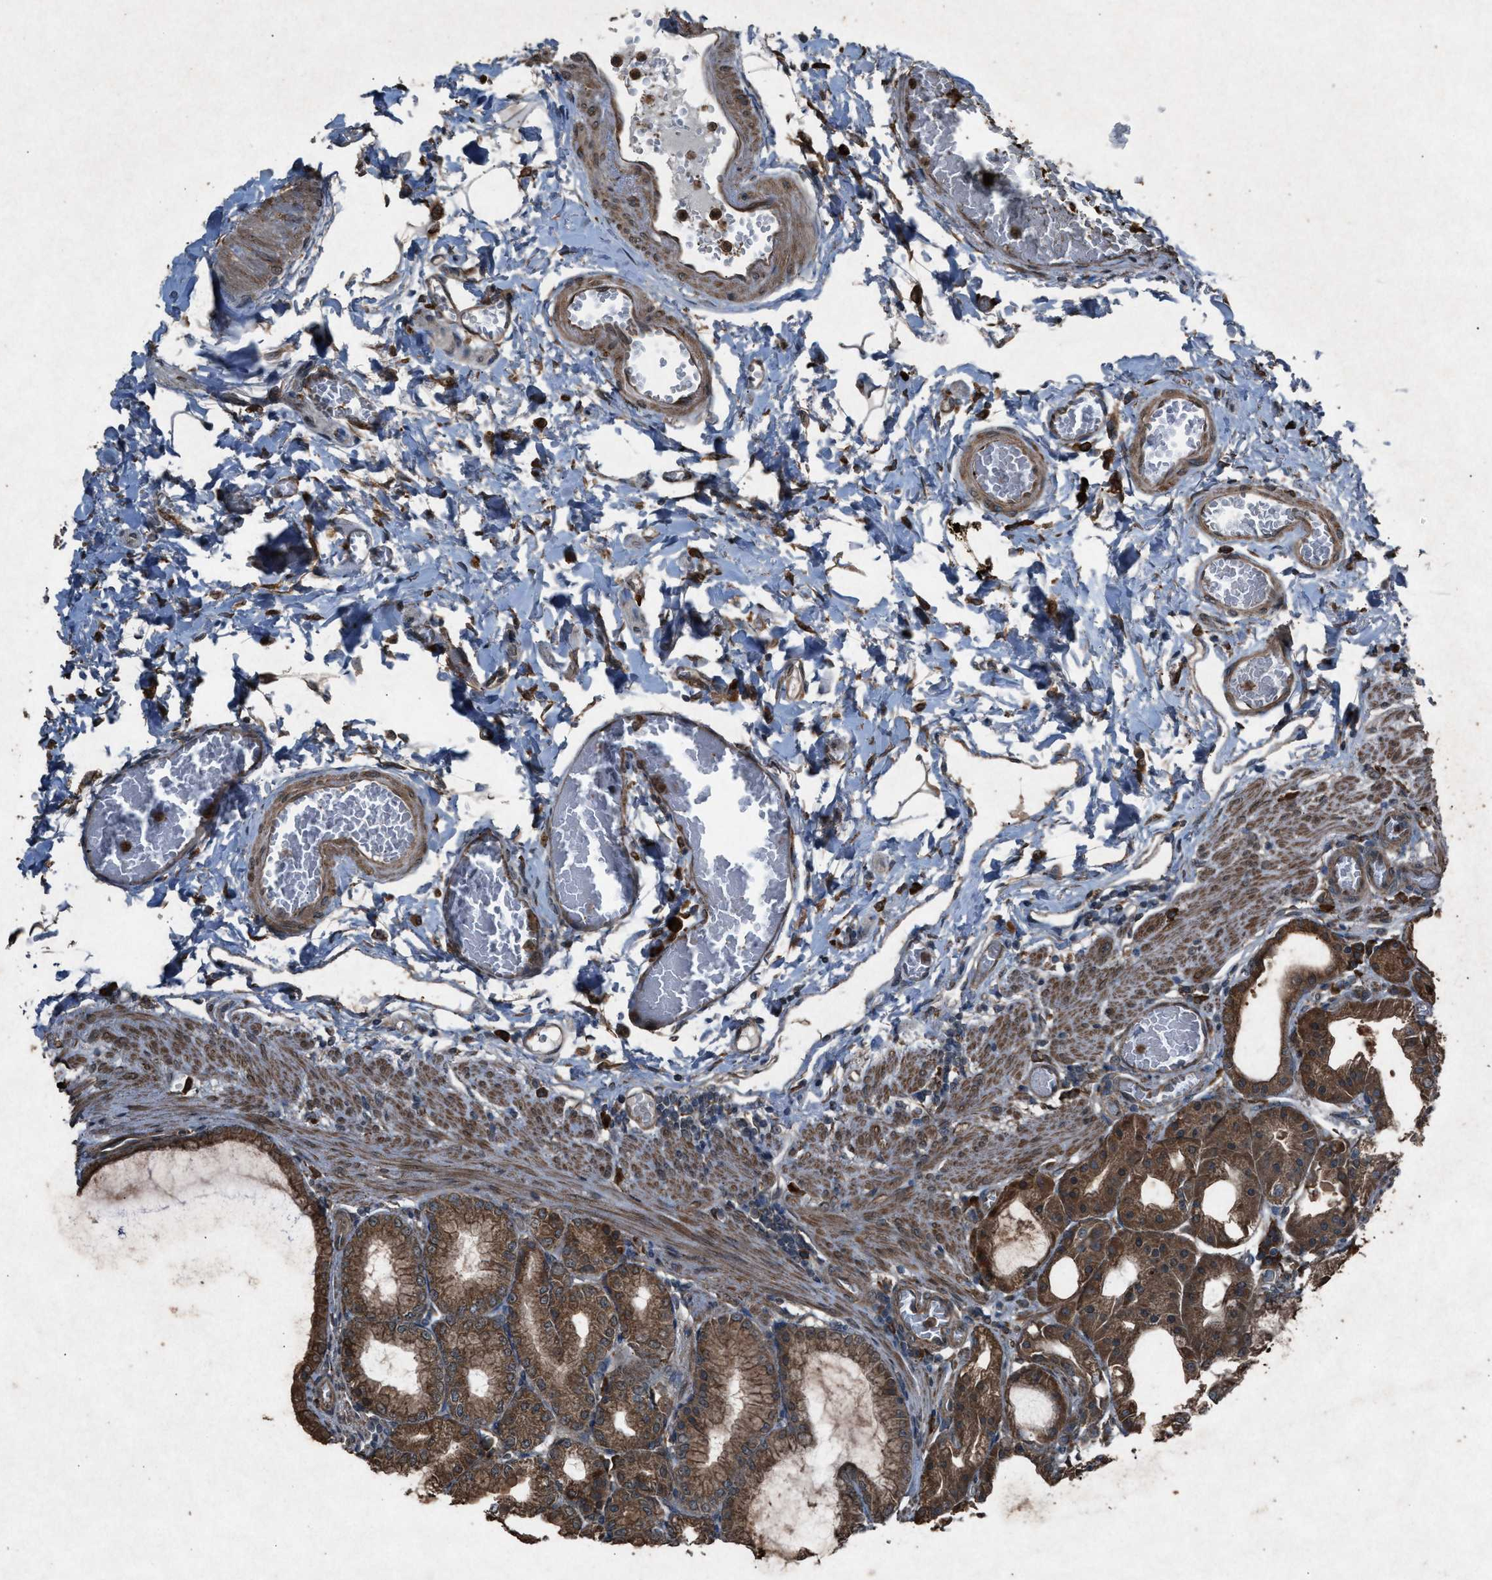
{"staining": {"intensity": "moderate", "quantity": ">75%", "location": "cytoplasmic/membranous"}, "tissue": "stomach", "cell_type": "Glandular cells", "image_type": "normal", "snomed": [{"axis": "morphology", "description": "Normal tissue, NOS"}, {"axis": "topography", "description": "Stomach, lower"}], "caption": "A brown stain highlights moderate cytoplasmic/membranous expression of a protein in glandular cells of normal stomach. The staining was performed using DAB (3,3'-diaminobenzidine), with brown indicating positive protein expression. Nuclei are stained blue with hematoxylin.", "gene": "CALR", "patient": {"sex": "male", "age": 71}}